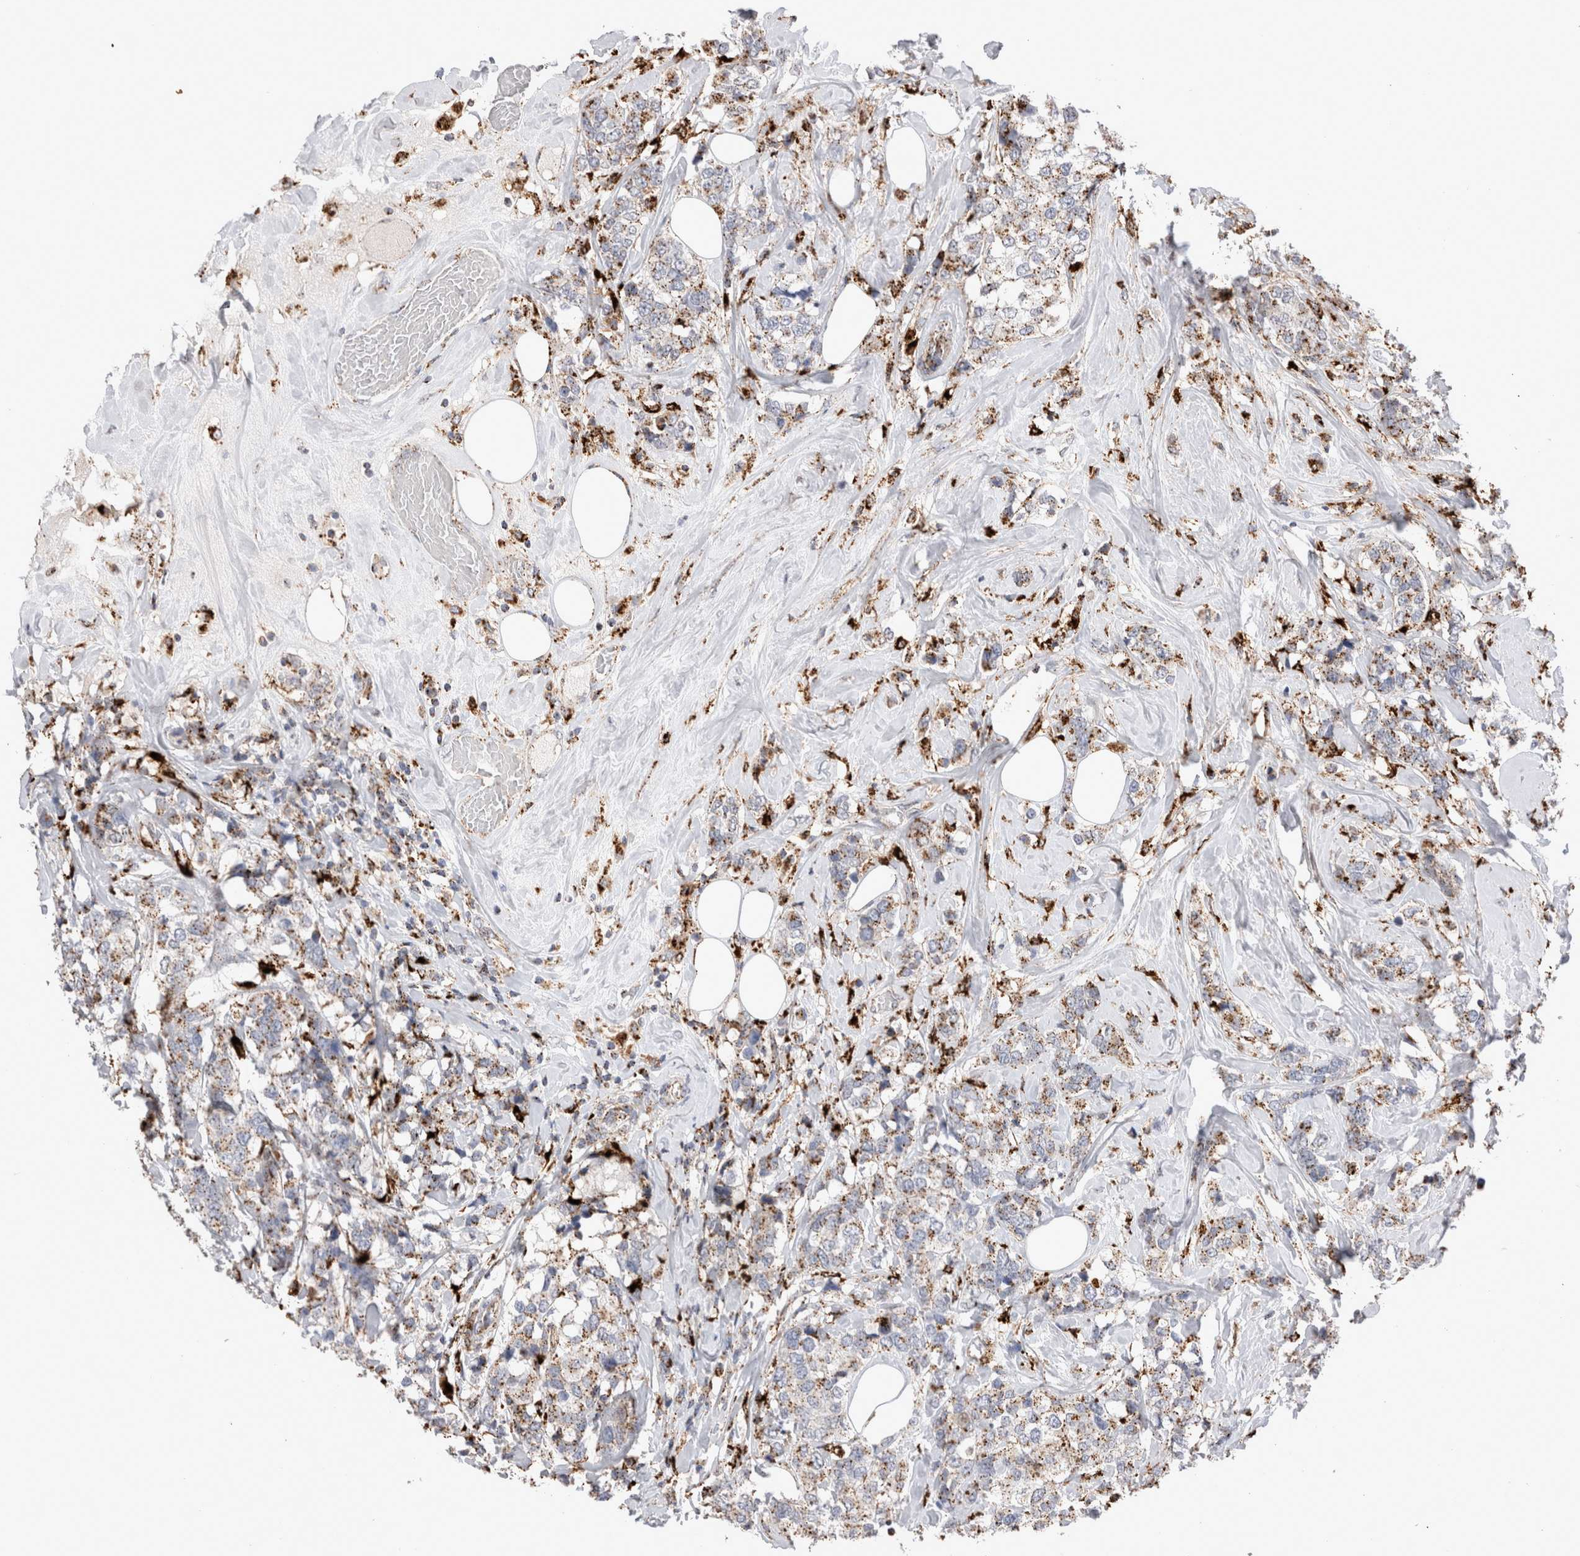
{"staining": {"intensity": "moderate", "quantity": ">75%", "location": "cytoplasmic/membranous"}, "tissue": "breast cancer", "cell_type": "Tumor cells", "image_type": "cancer", "snomed": [{"axis": "morphology", "description": "Lobular carcinoma"}, {"axis": "topography", "description": "Breast"}], "caption": "Protein expression analysis of human breast lobular carcinoma reveals moderate cytoplasmic/membranous expression in about >75% of tumor cells. The staining was performed using DAB (3,3'-diaminobenzidine) to visualize the protein expression in brown, while the nuclei were stained in blue with hematoxylin (Magnification: 20x).", "gene": "CTSA", "patient": {"sex": "female", "age": 59}}